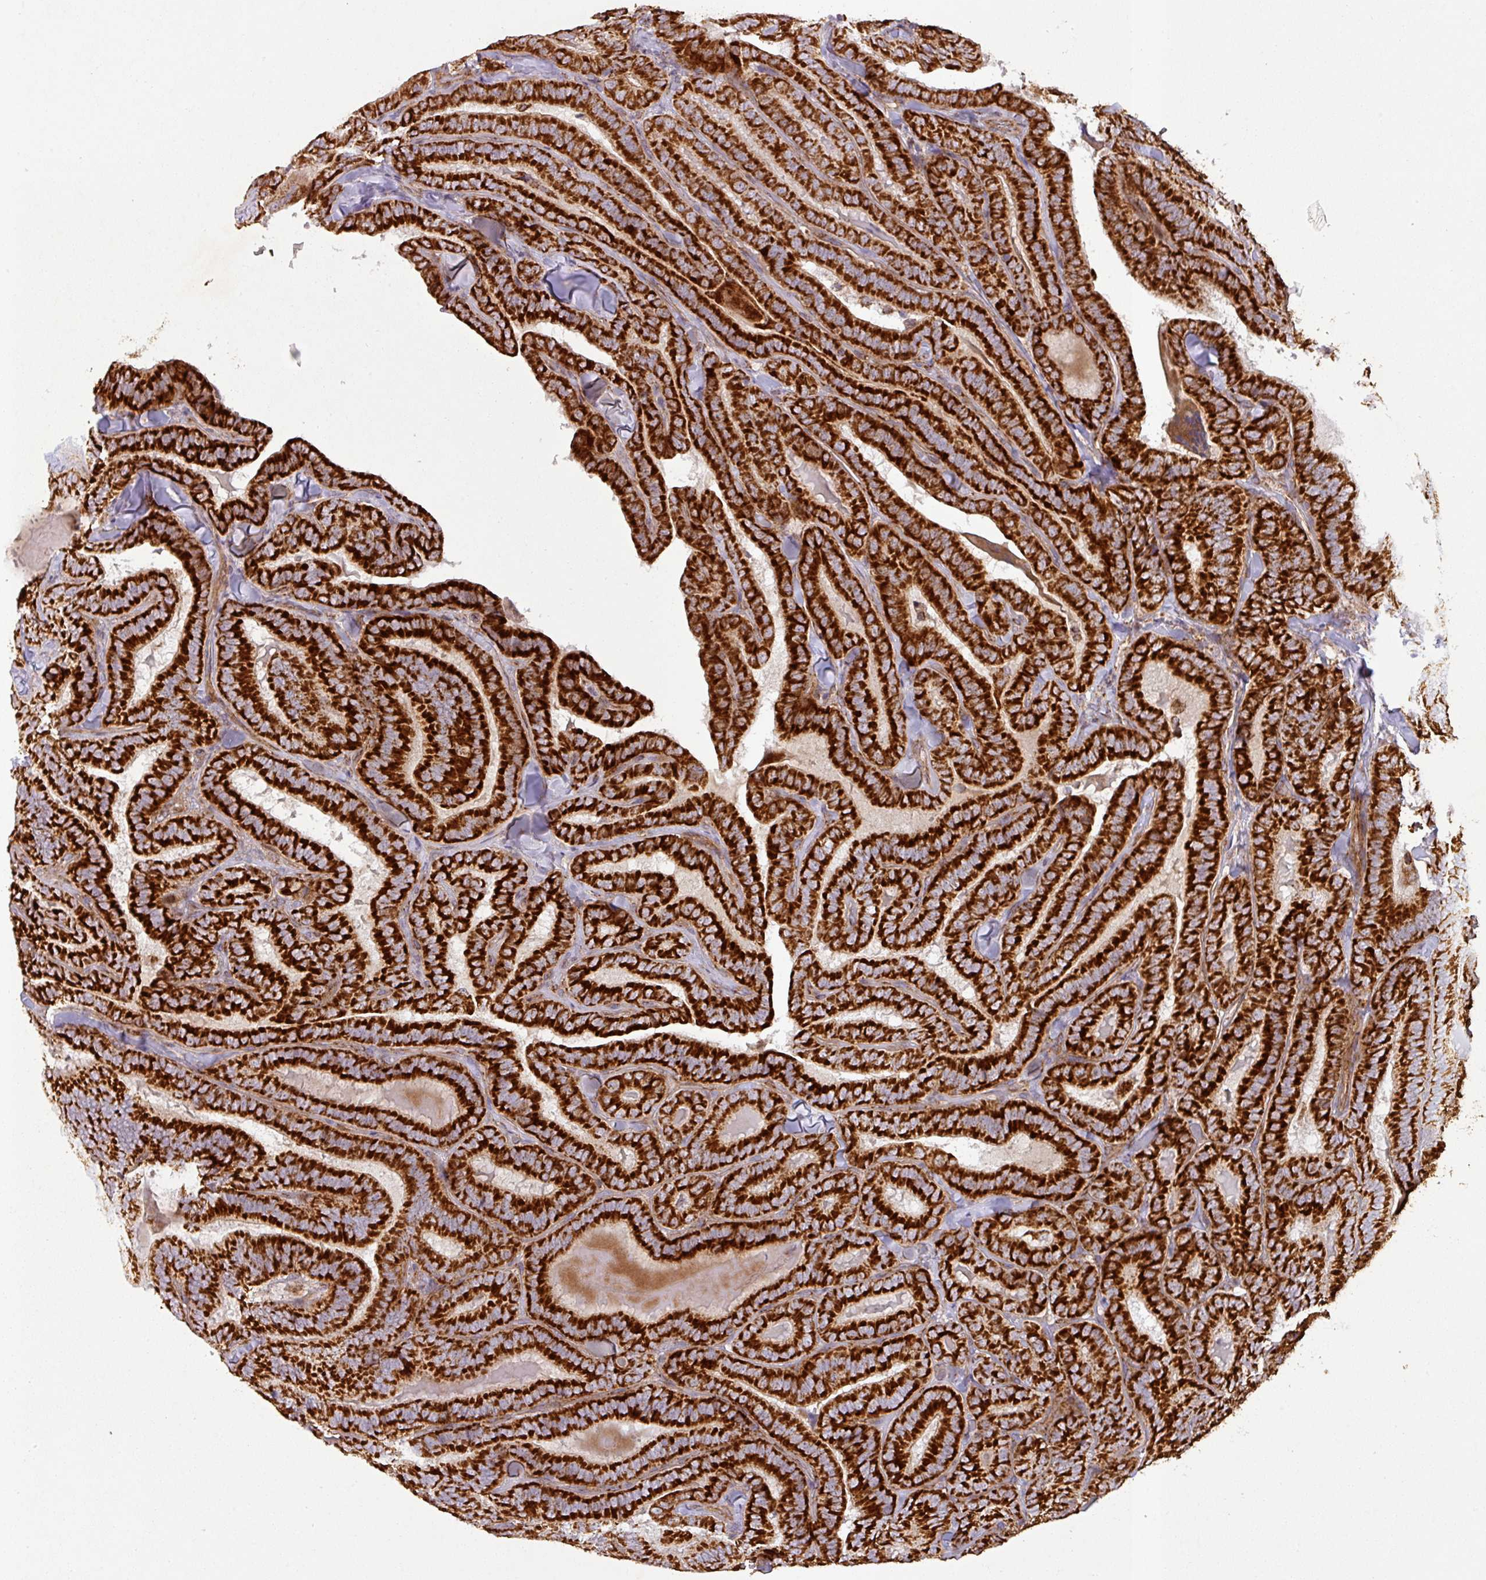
{"staining": {"intensity": "strong", "quantity": ">75%", "location": "cytoplasmic/membranous"}, "tissue": "thyroid cancer", "cell_type": "Tumor cells", "image_type": "cancer", "snomed": [{"axis": "morphology", "description": "Papillary adenocarcinoma, NOS"}, {"axis": "topography", "description": "Thyroid gland"}], "caption": "Thyroid papillary adenocarcinoma stained for a protein (brown) displays strong cytoplasmic/membranous positive expression in about >75% of tumor cells.", "gene": "GPD2", "patient": {"sex": "male", "age": 61}}